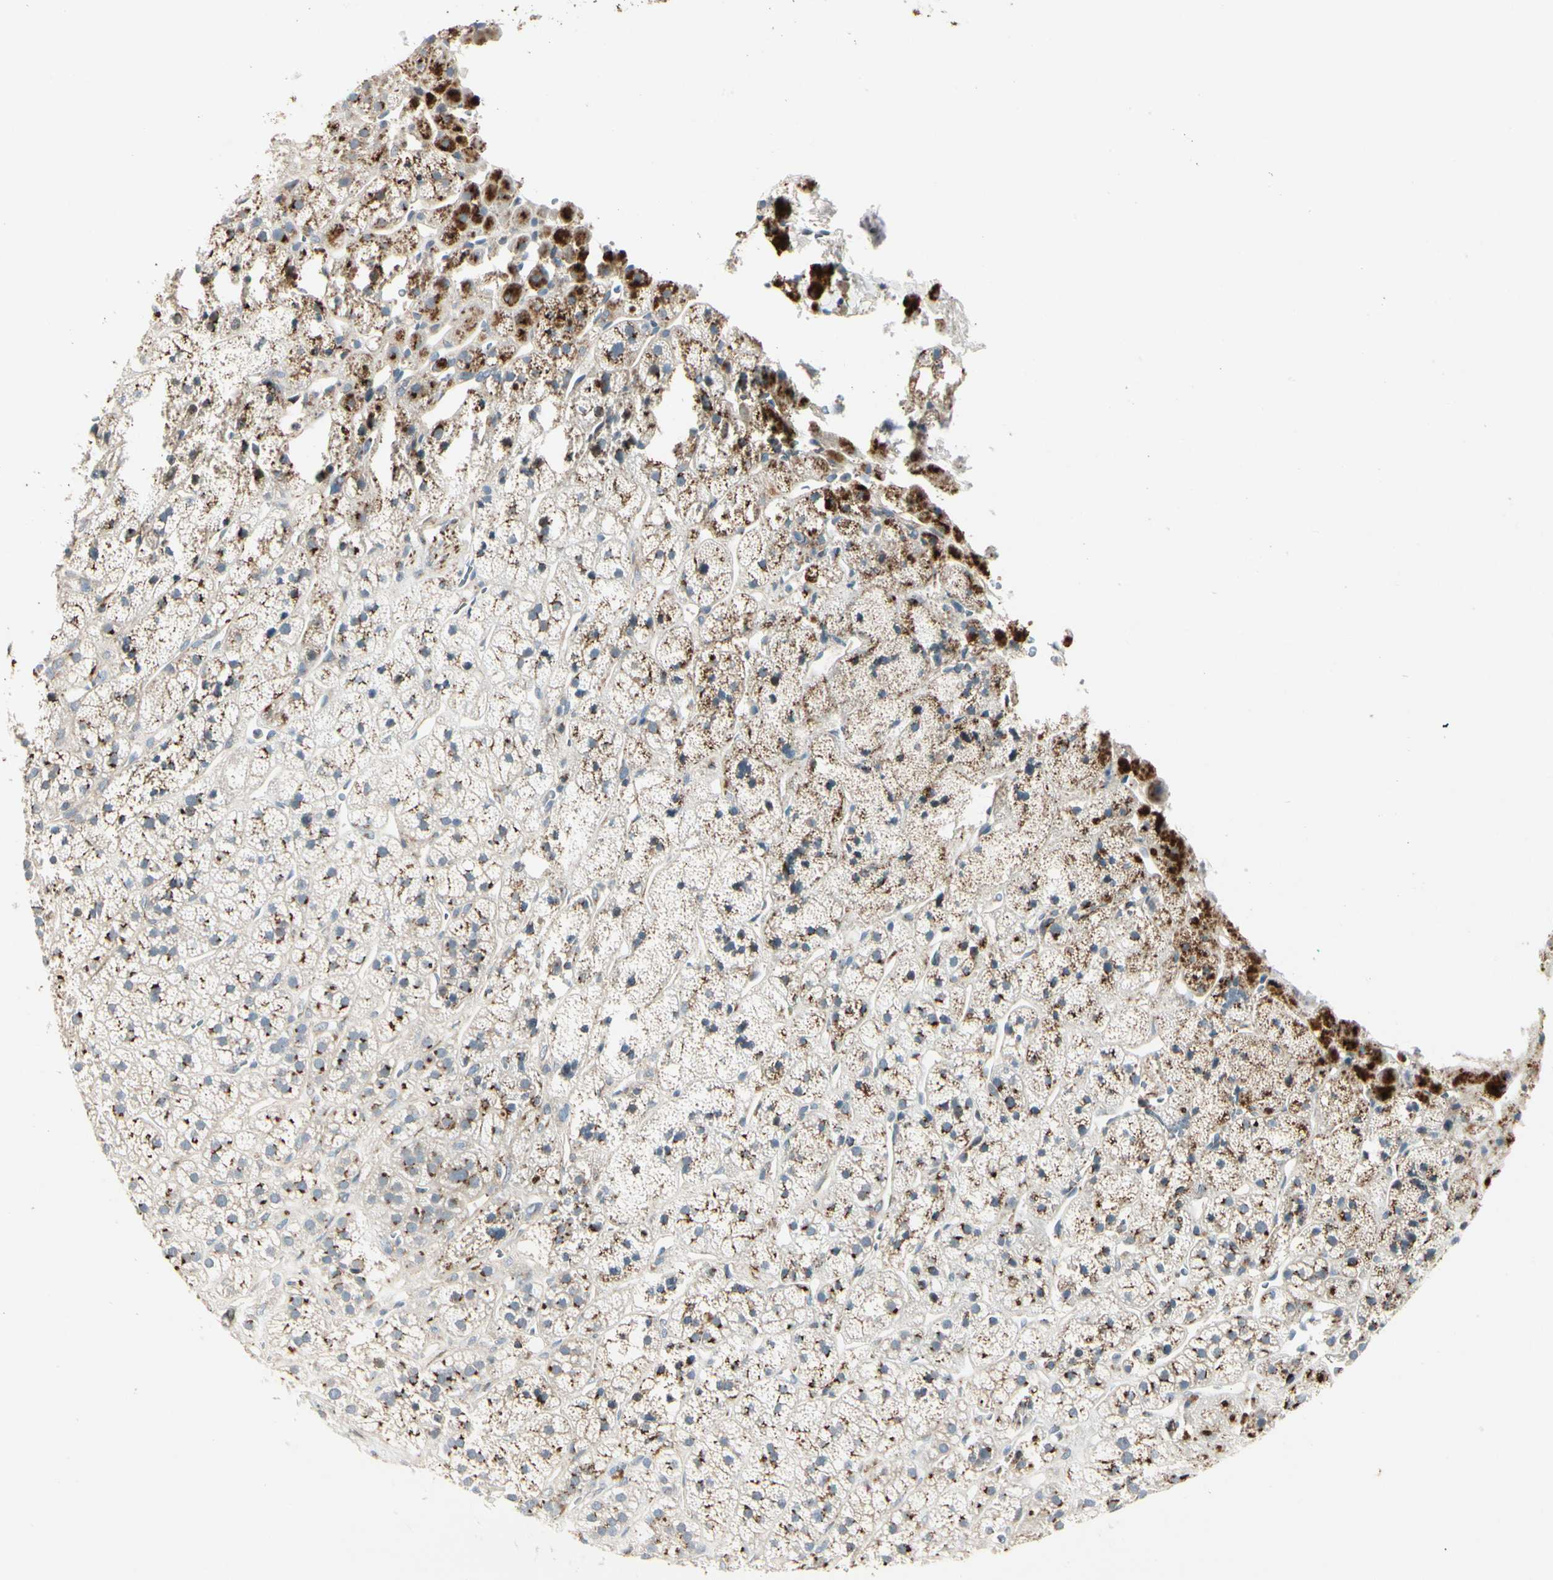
{"staining": {"intensity": "strong", "quantity": ">75%", "location": "cytoplasmic/membranous"}, "tissue": "adrenal gland", "cell_type": "Glandular cells", "image_type": "normal", "snomed": [{"axis": "morphology", "description": "Normal tissue, NOS"}, {"axis": "topography", "description": "Adrenal gland"}], "caption": "DAB (3,3'-diaminobenzidine) immunohistochemical staining of unremarkable human adrenal gland displays strong cytoplasmic/membranous protein expression in about >75% of glandular cells.", "gene": "ABCA3", "patient": {"sex": "male", "age": 56}}